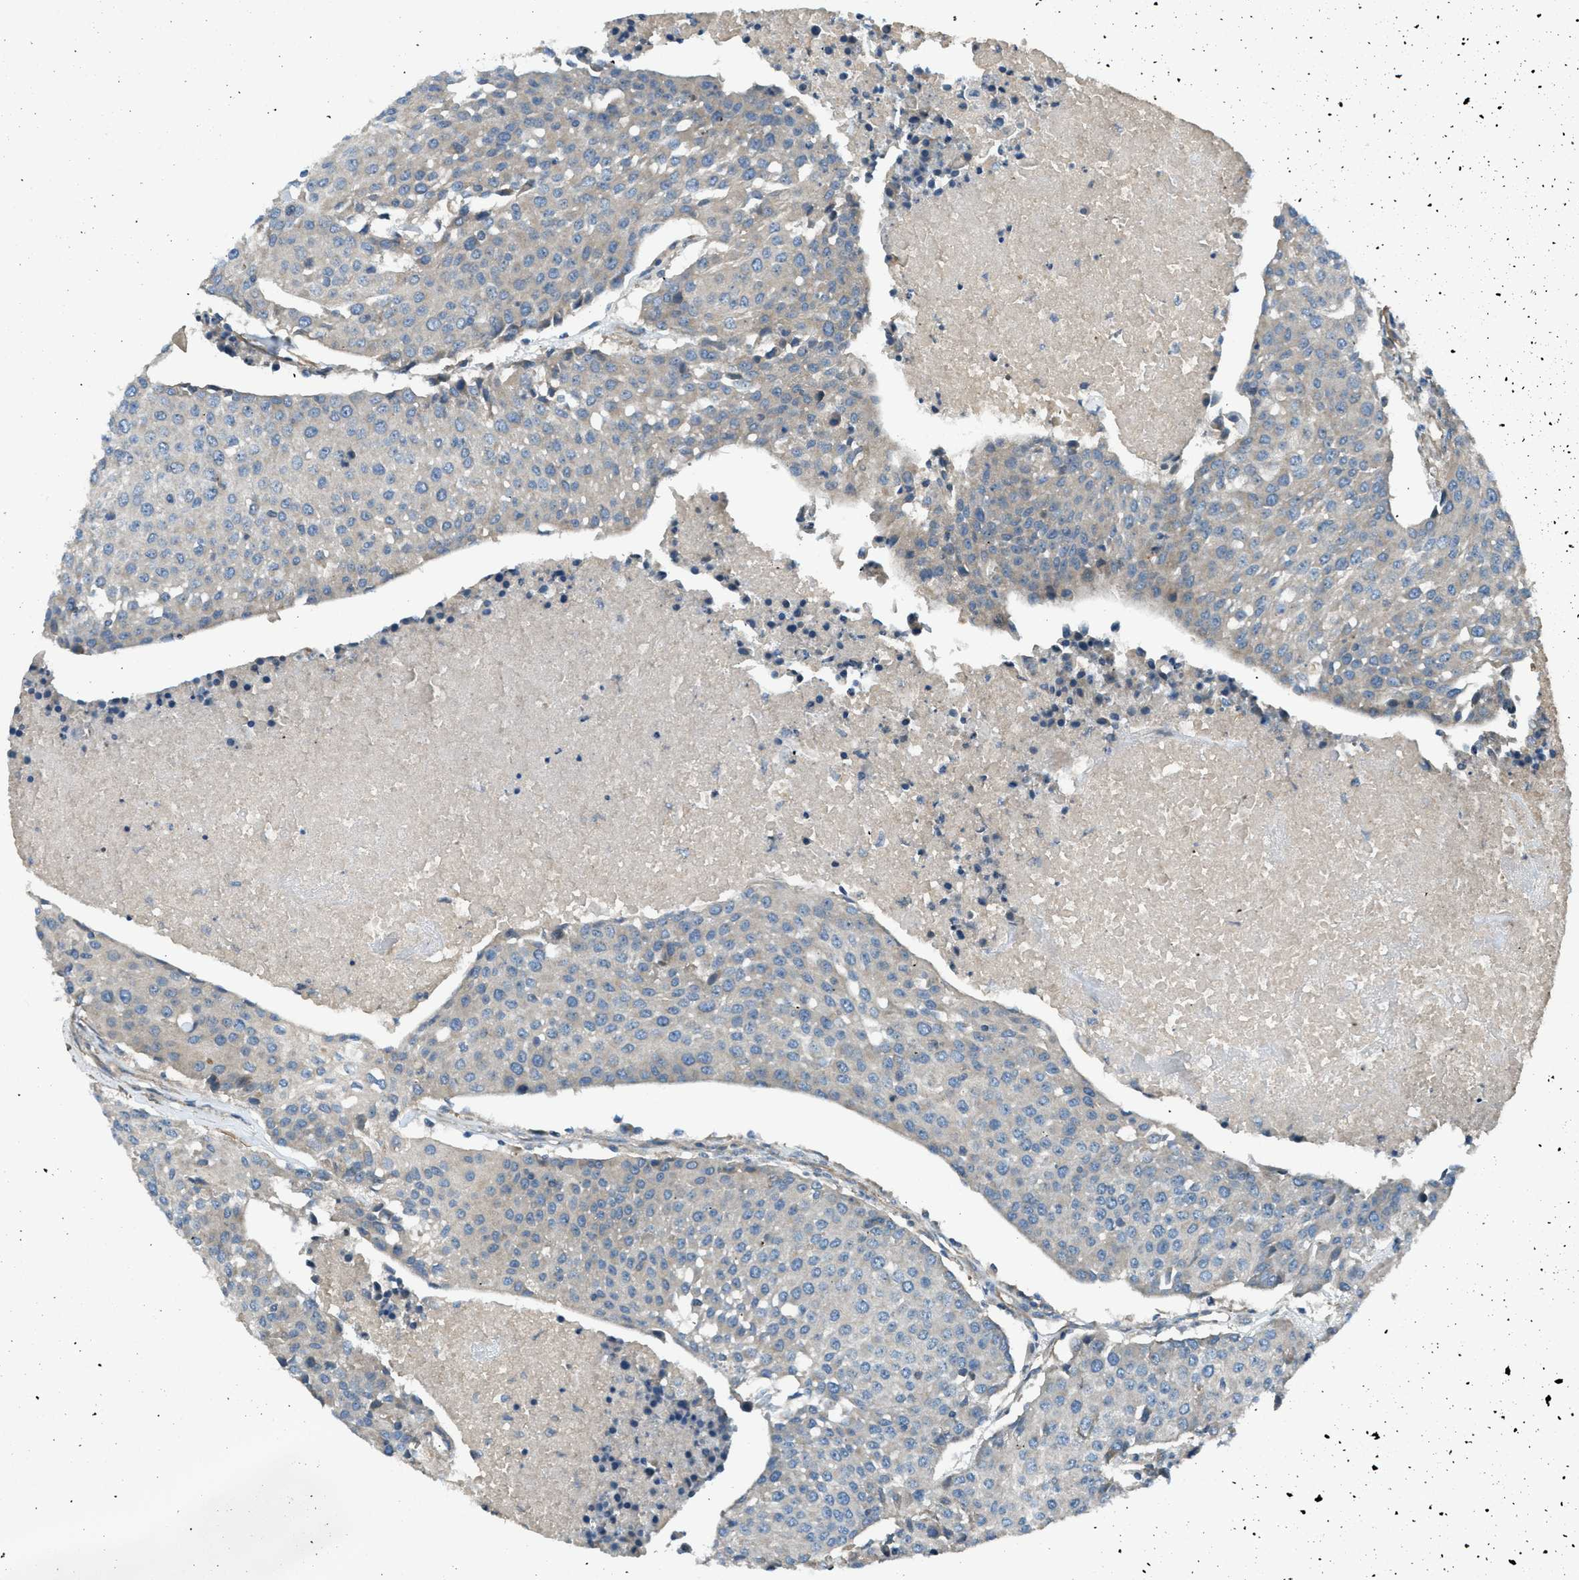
{"staining": {"intensity": "negative", "quantity": "none", "location": "none"}, "tissue": "urothelial cancer", "cell_type": "Tumor cells", "image_type": "cancer", "snomed": [{"axis": "morphology", "description": "Urothelial carcinoma, High grade"}, {"axis": "topography", "description": "Urinary bladder"}], "caption": "High power microscopy histopathology image of an IHC micrograph of urothelial cancer, revealing no significant positivity in tumor cells.", "gene": "VEZT", "patient": {"sex": "female", "age": 85}}